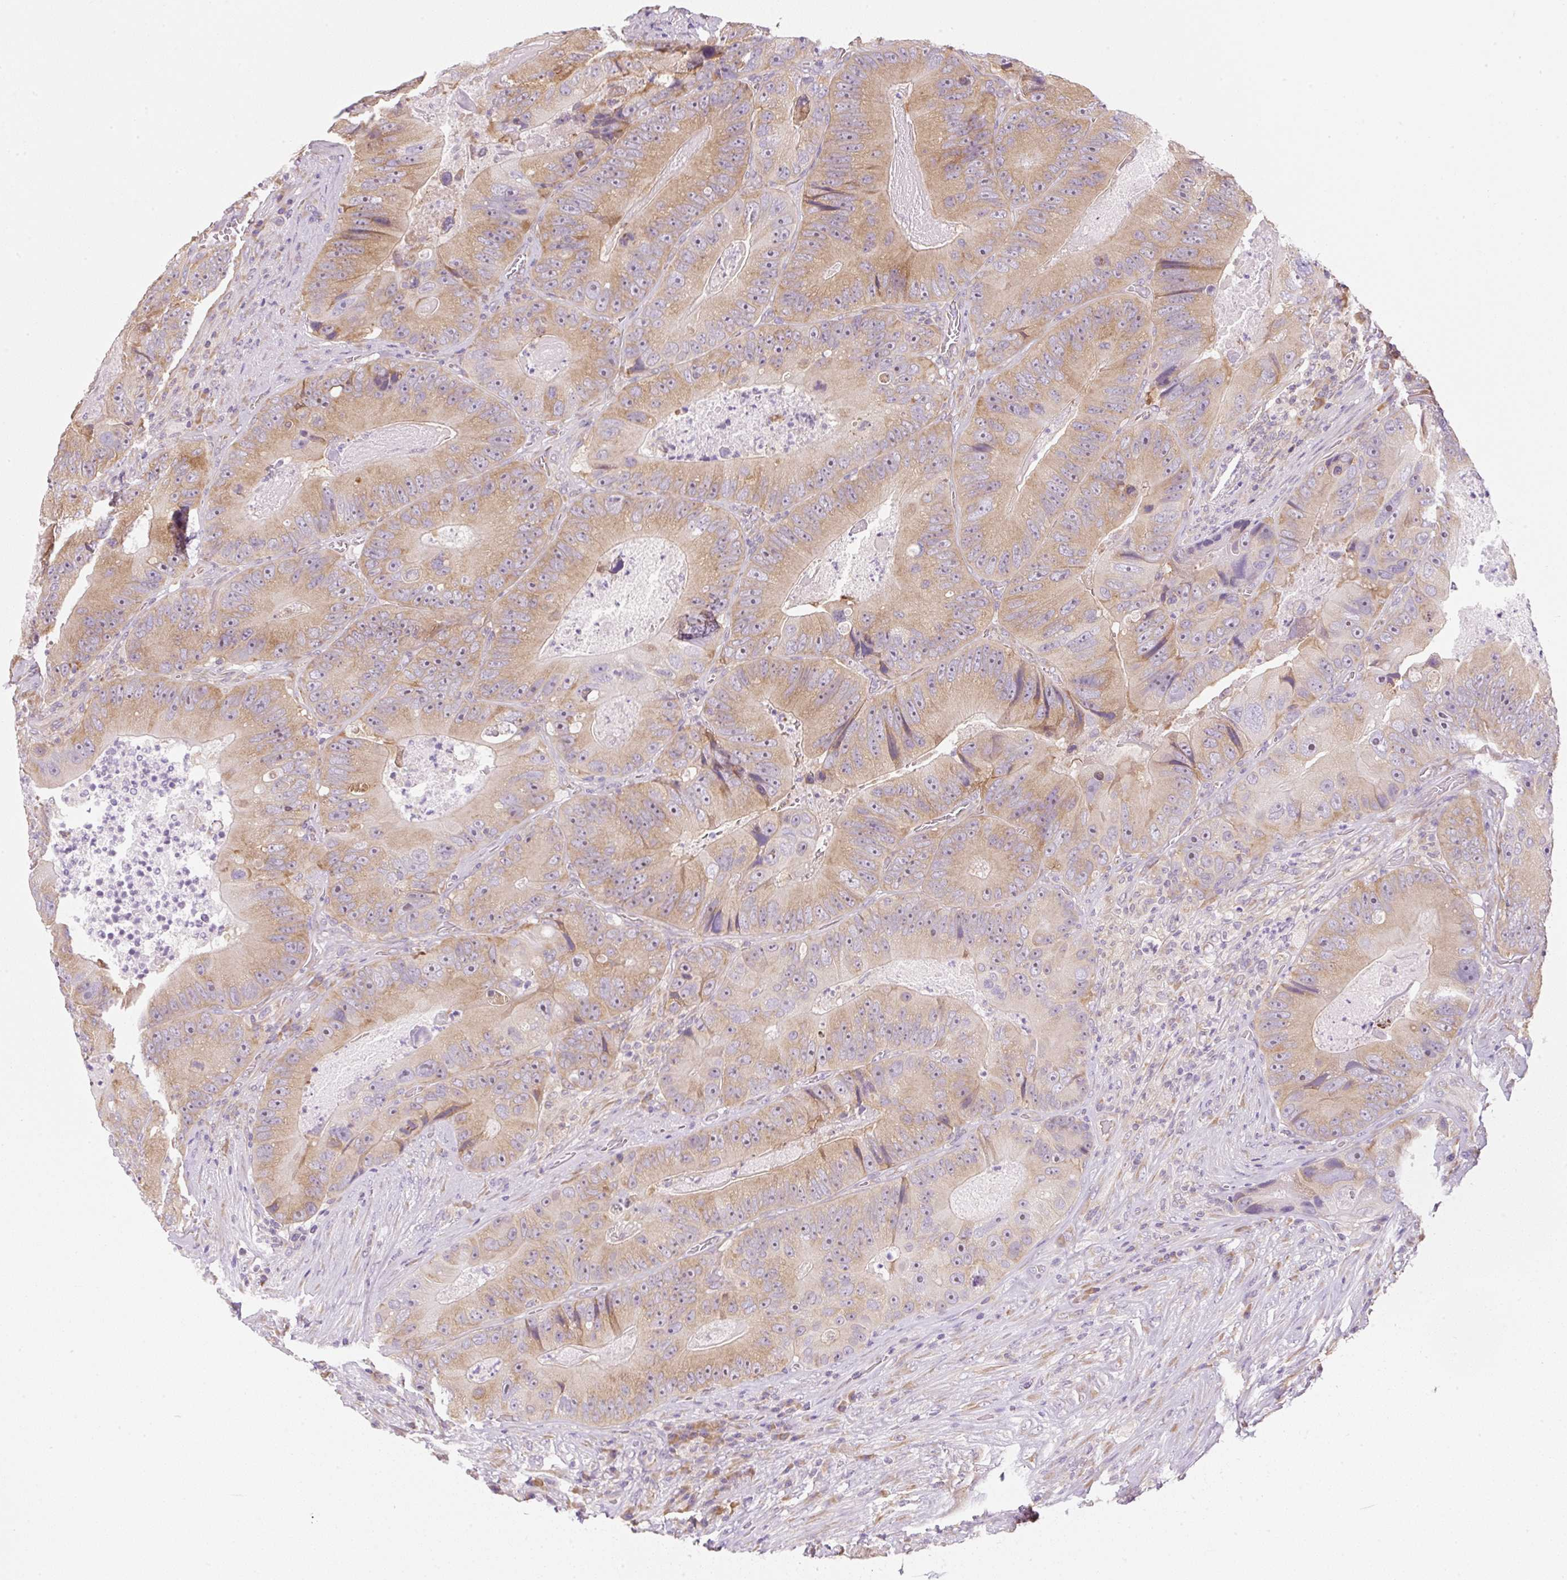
{"staining": {"intensity": "moderate", "quantity": ">75%", "location": "cytoplasmic/membranous"}, "tissue": "colorectal cancer", "cell_type": "Tumor cells", "image_type": "cancer", "snomed": [{"axis": "morphology", "description": "Adenocarcinoma, NOS"}, {"axis": "topography", "description": "Colon"}], "caption": "IHC (DAB (3,3'-diaminobenzidine)) staining of colorectal adenocarcinoma exhibits moderate cytoplasmic/membranous protein staining in about >75% of tumor cells. The protein is shown in brown color, while the nuclei are stained blue.", "gene": "RPL18A", "patient": {"sex": "female", "age": 86}}